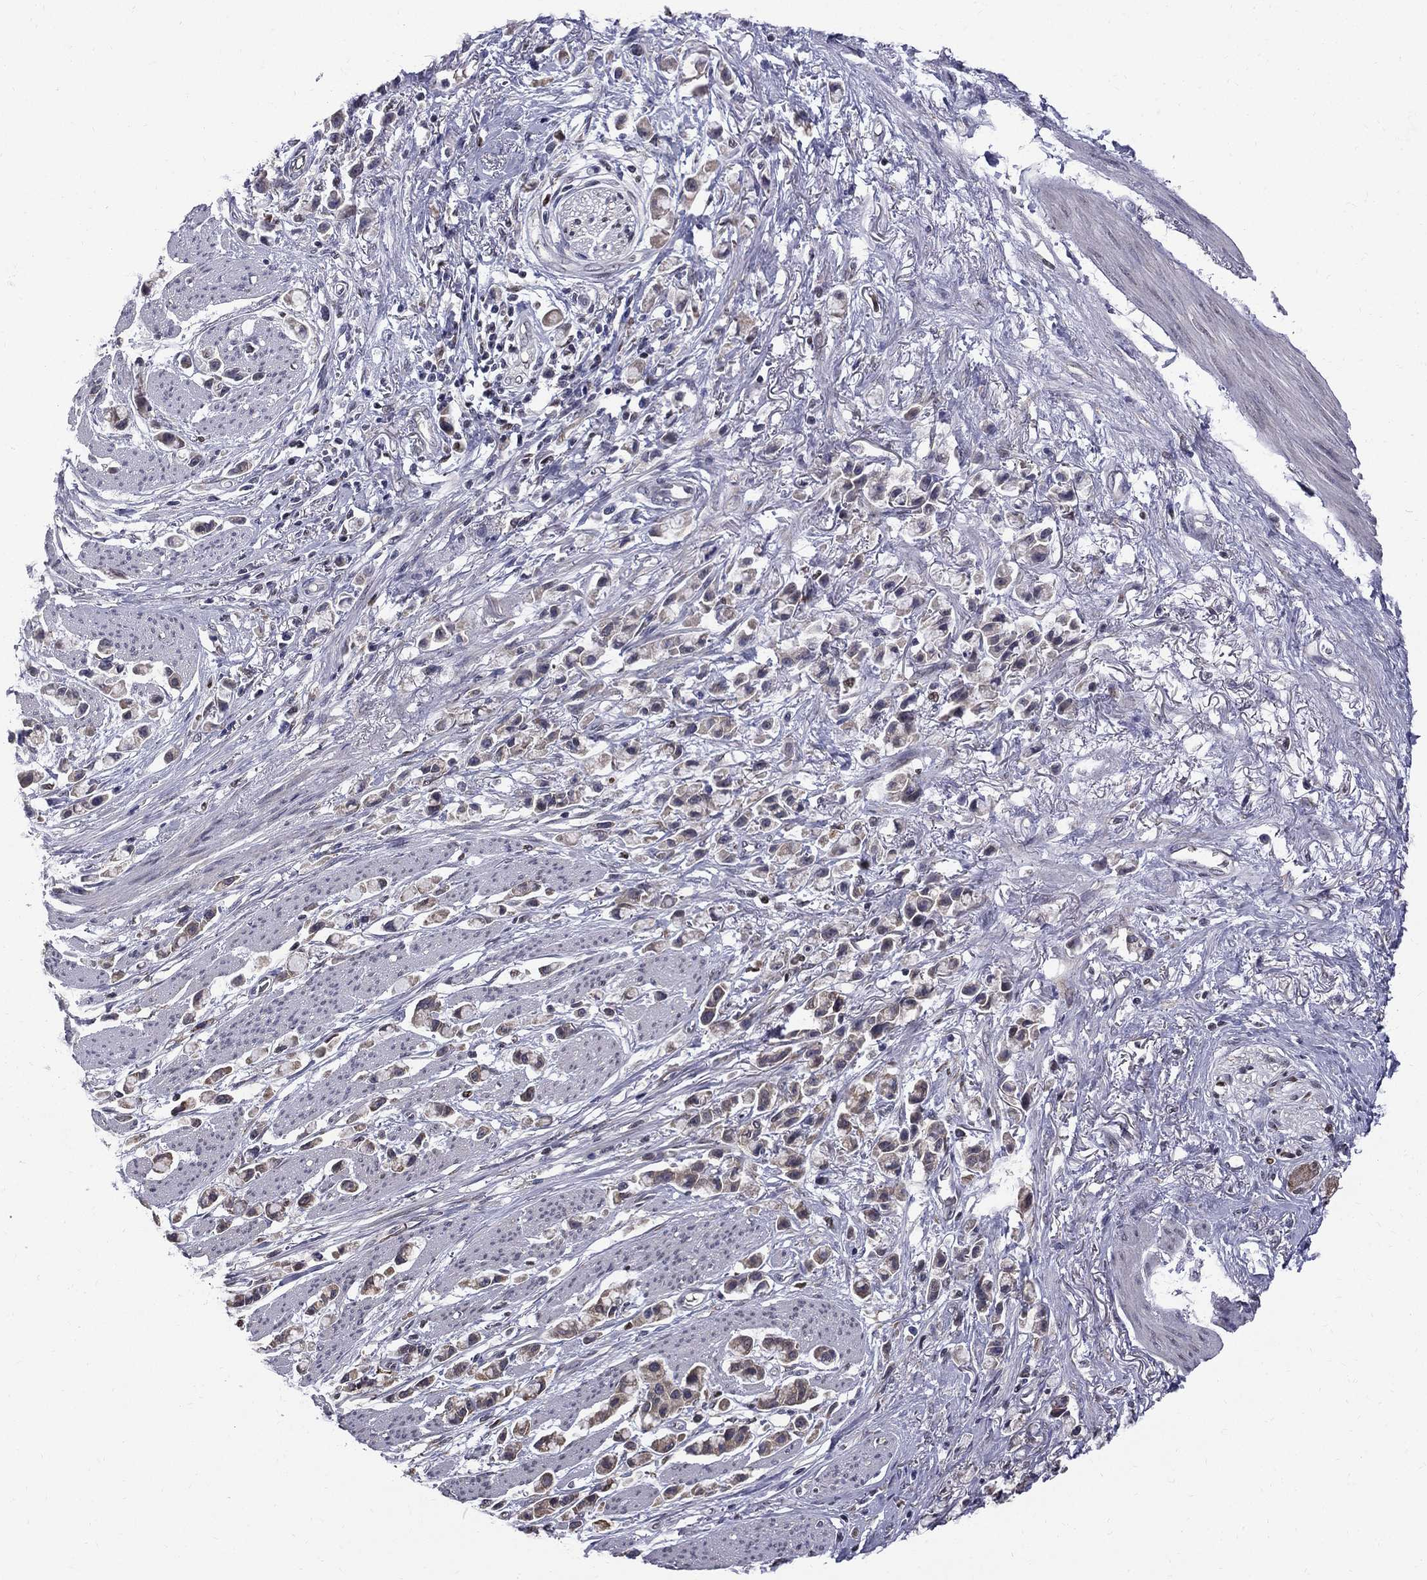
{"staining": {"intensity": "negative", "quantity": "none", "location": "none"}, "tissue": "stomach cancer", "cell_type": "Tumor cells", "image_type": "cancer", "snomed": [{"axis": "morphology", "description": "Adenocarcinoma, NOS"}, {"axis": "topography", "description": "Stomach"}], "caption": "Stomach cancer (adenocarcinoma) was stained to show a protein in brown. There is no significant positivity in tumor cells. (Brightfield microscopy of DAB (3,3'-diaminobenzidine) immunohistochemistry (IHC) at high magnification).", "gene": "HSPB2", "patient": {"sex": "female", "age": 81}}